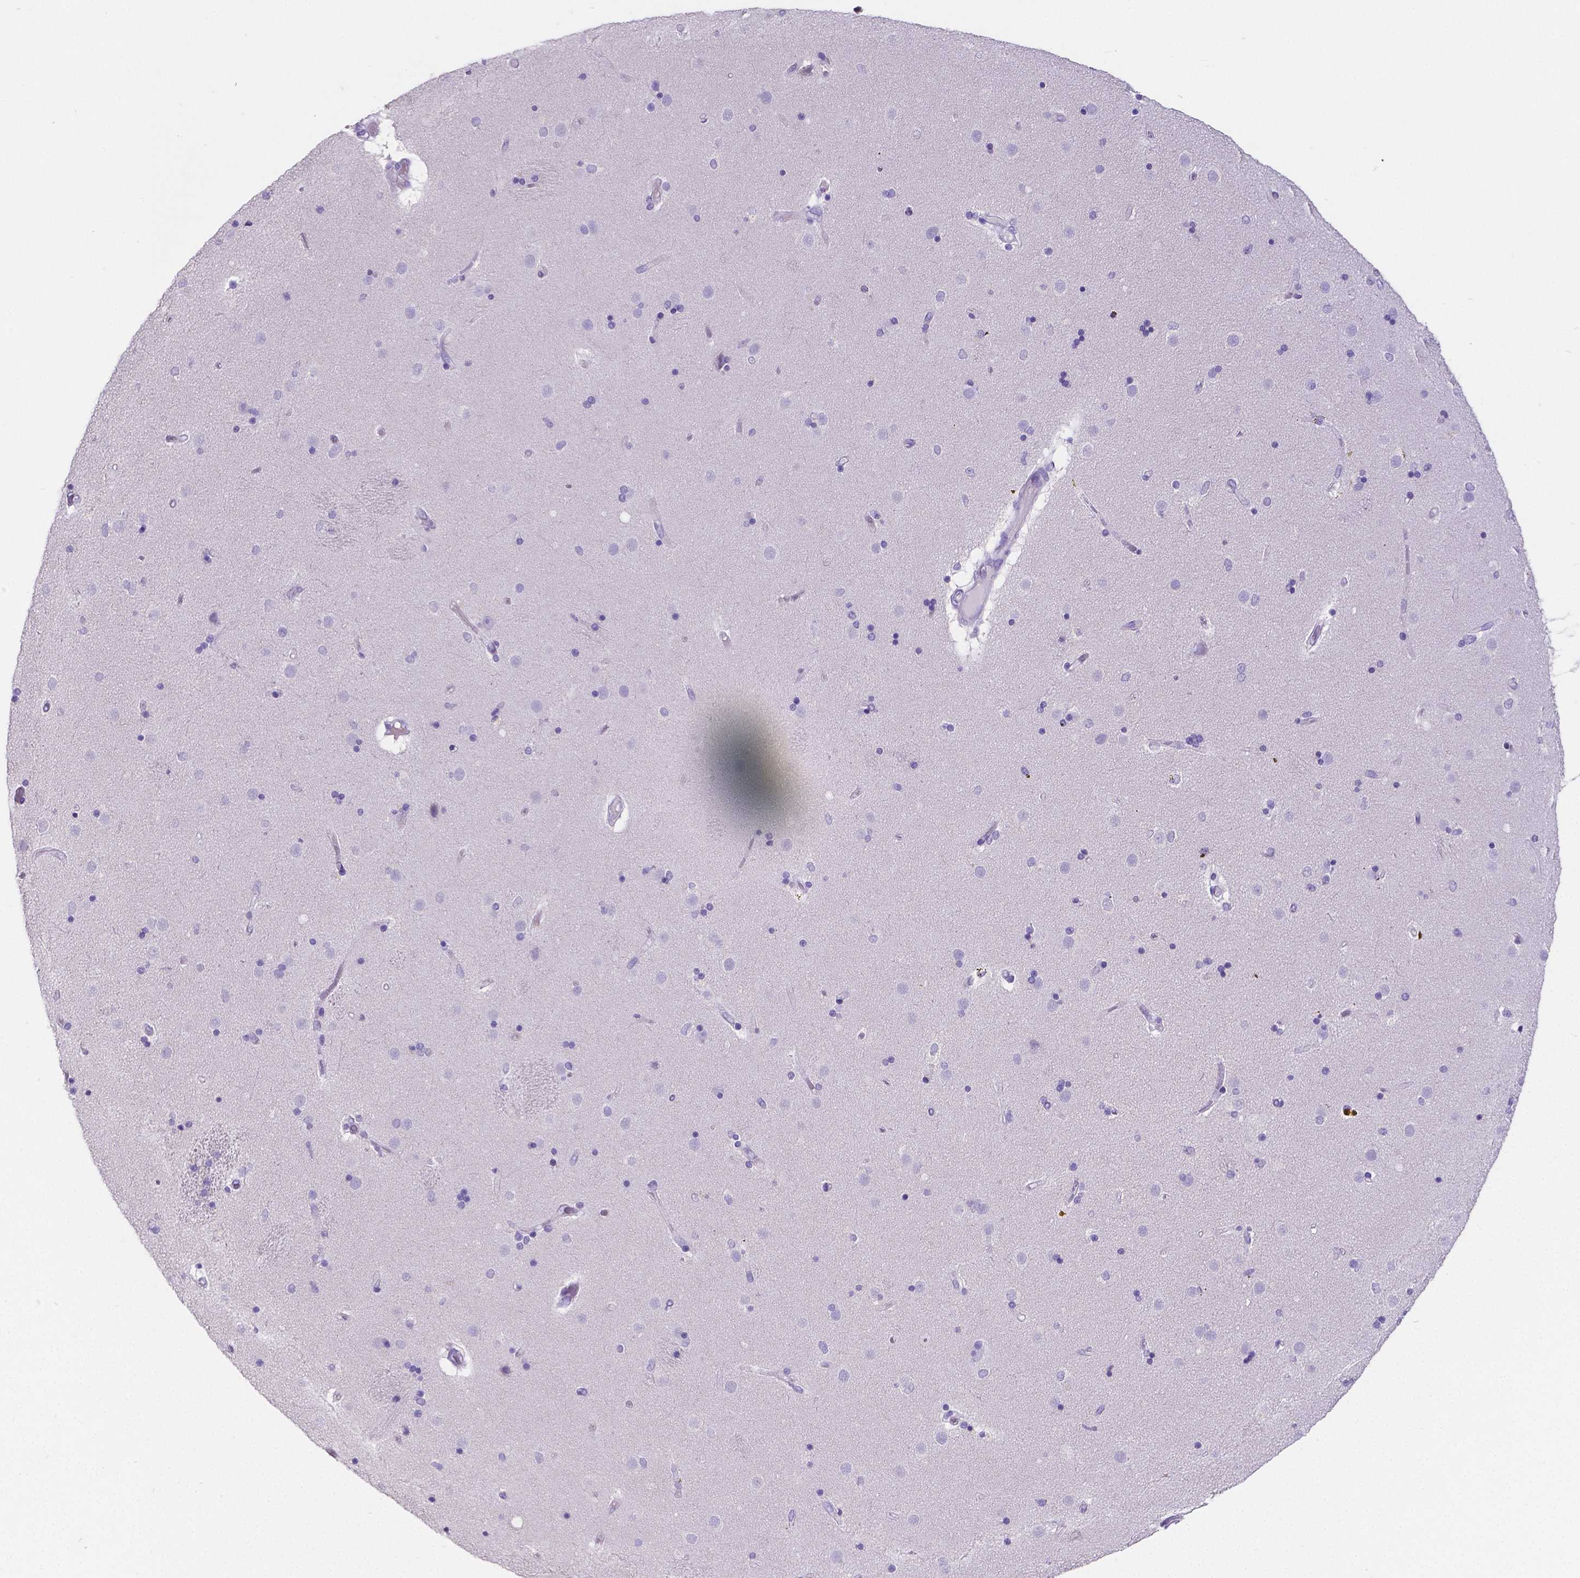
{"staining": {"intensity": "negative", "quantity": "none", "location": "none"}, "tissue": "caudate", "cell_type": "Glial cells", "image_type": "normal", "snomed": [{"axis": "morphology", "description": "Normal tissue, NOS"}, {"axis": "topography", "description": "Lateral ventricle wall"}], "caption": "The immunohistochemistry (IHC) photomicrograph has no significant staining in glial cells of caudate.", "gene": "SATB2", "patient": {"sex": "female", "age": 71}}